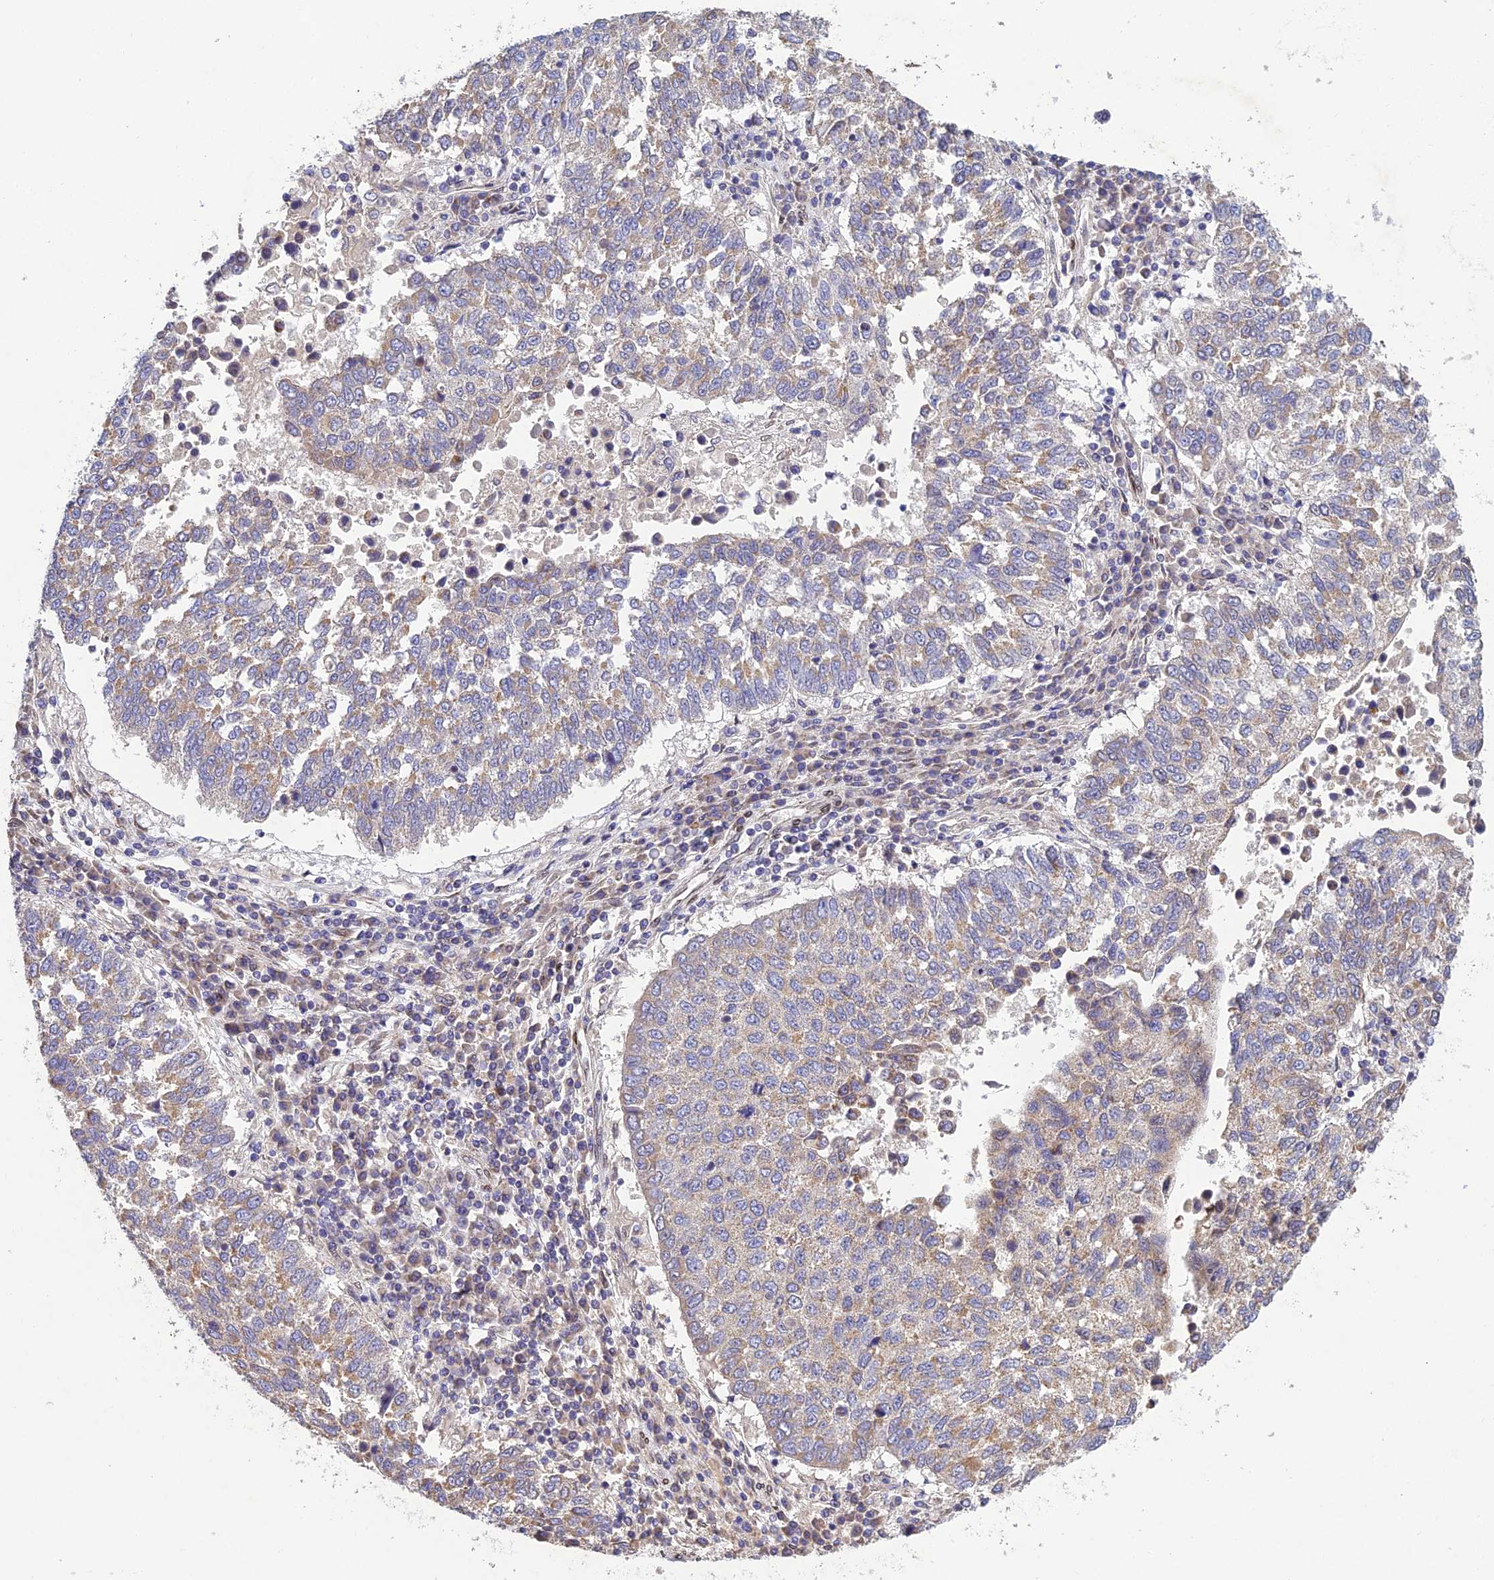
{"staining": {"intensity": "weak", "quantity": "25%-75%", "location": "cytoplasmic/membranous"}, "tissue": "lung cancer", "cell_type": "Tumor cells", "image_type": "cancer", "snomed": [{"axis": "morphology", "description": "Squamous cell carcinoma, NOS"}, {"axis": "topography", "description": "Lung"}], "caption": "Tumor cells display low levels of weak cytoplasmic/membranous staining in about 25%-75% of cells in human lung cancer (squamous cell carcinoma). The staining is performed using DAB (3,3'-diaminobenzidine) brown chromogen to label protein expression. The nuclei are counter-stained blue using hematoxylin.", "gene": "MGAT2", "patient": {"sex": "male", "age": 73}}